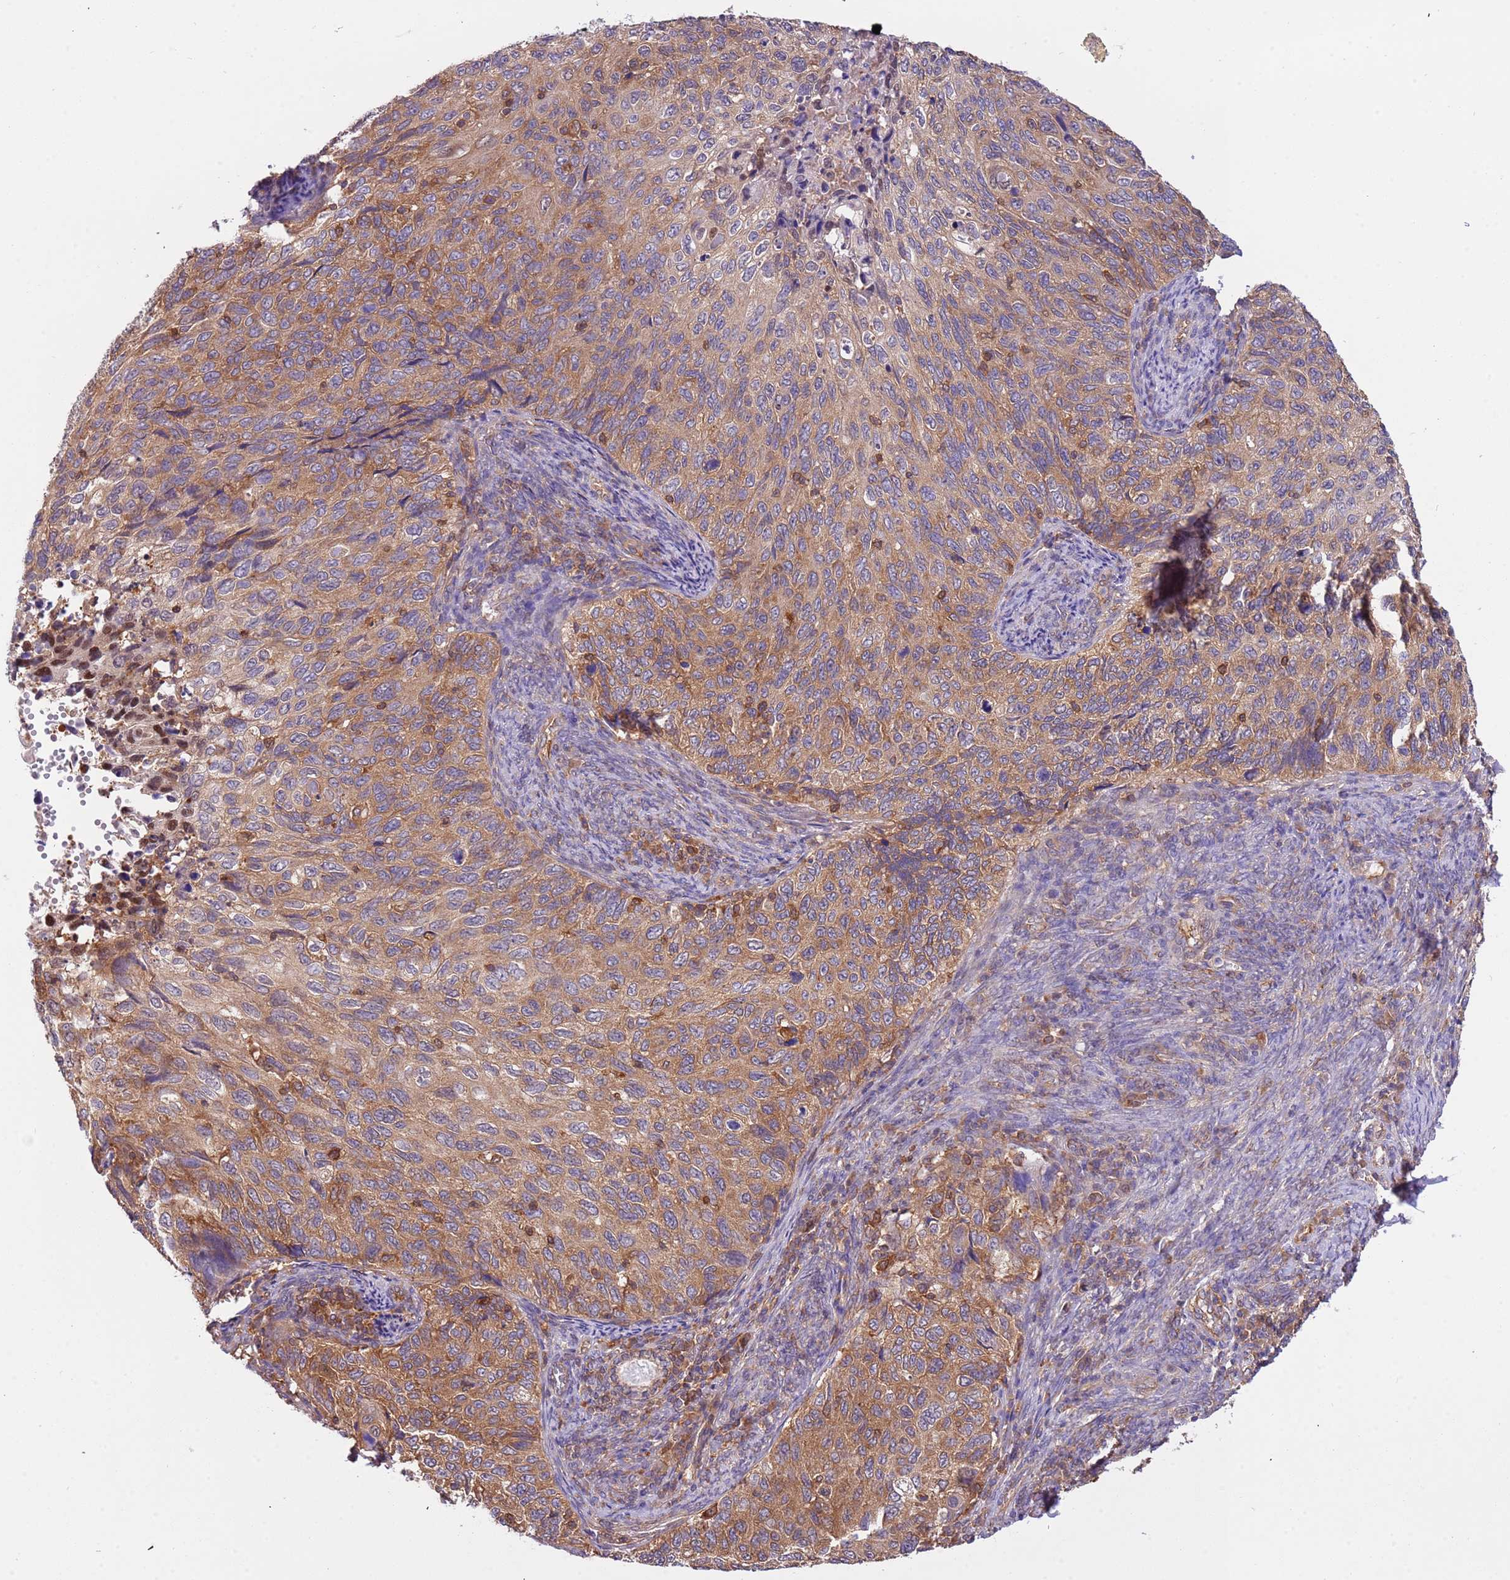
{"staining": {"intensity": "moderate", "quantity": ">75%", "location": "cytoplasmic/membranous"}, "tissue": "cervical cancer", "cell_type": "Tumor cells", "image_type": "cancer", "snomed": [{"axis": "morphology", "description": "Squamous cell carcinoma, NOS"}, {"axis": "topography", "description": "Cervix"}], "caption": "Immunohistochemical staining of squamous cell carcinoma (cervical) demonstrates moderate cytoplasmic/membranous protein positivity in approximately >75% of tumor cells. The staining was performed using DAB (3,3'-diaminobenzidine), with brown indicating positive protein expression. Nuclei are stained blue with hematoxylin.", "gene": "STIP1", "patient": {"sex": "female", "age": 70}}